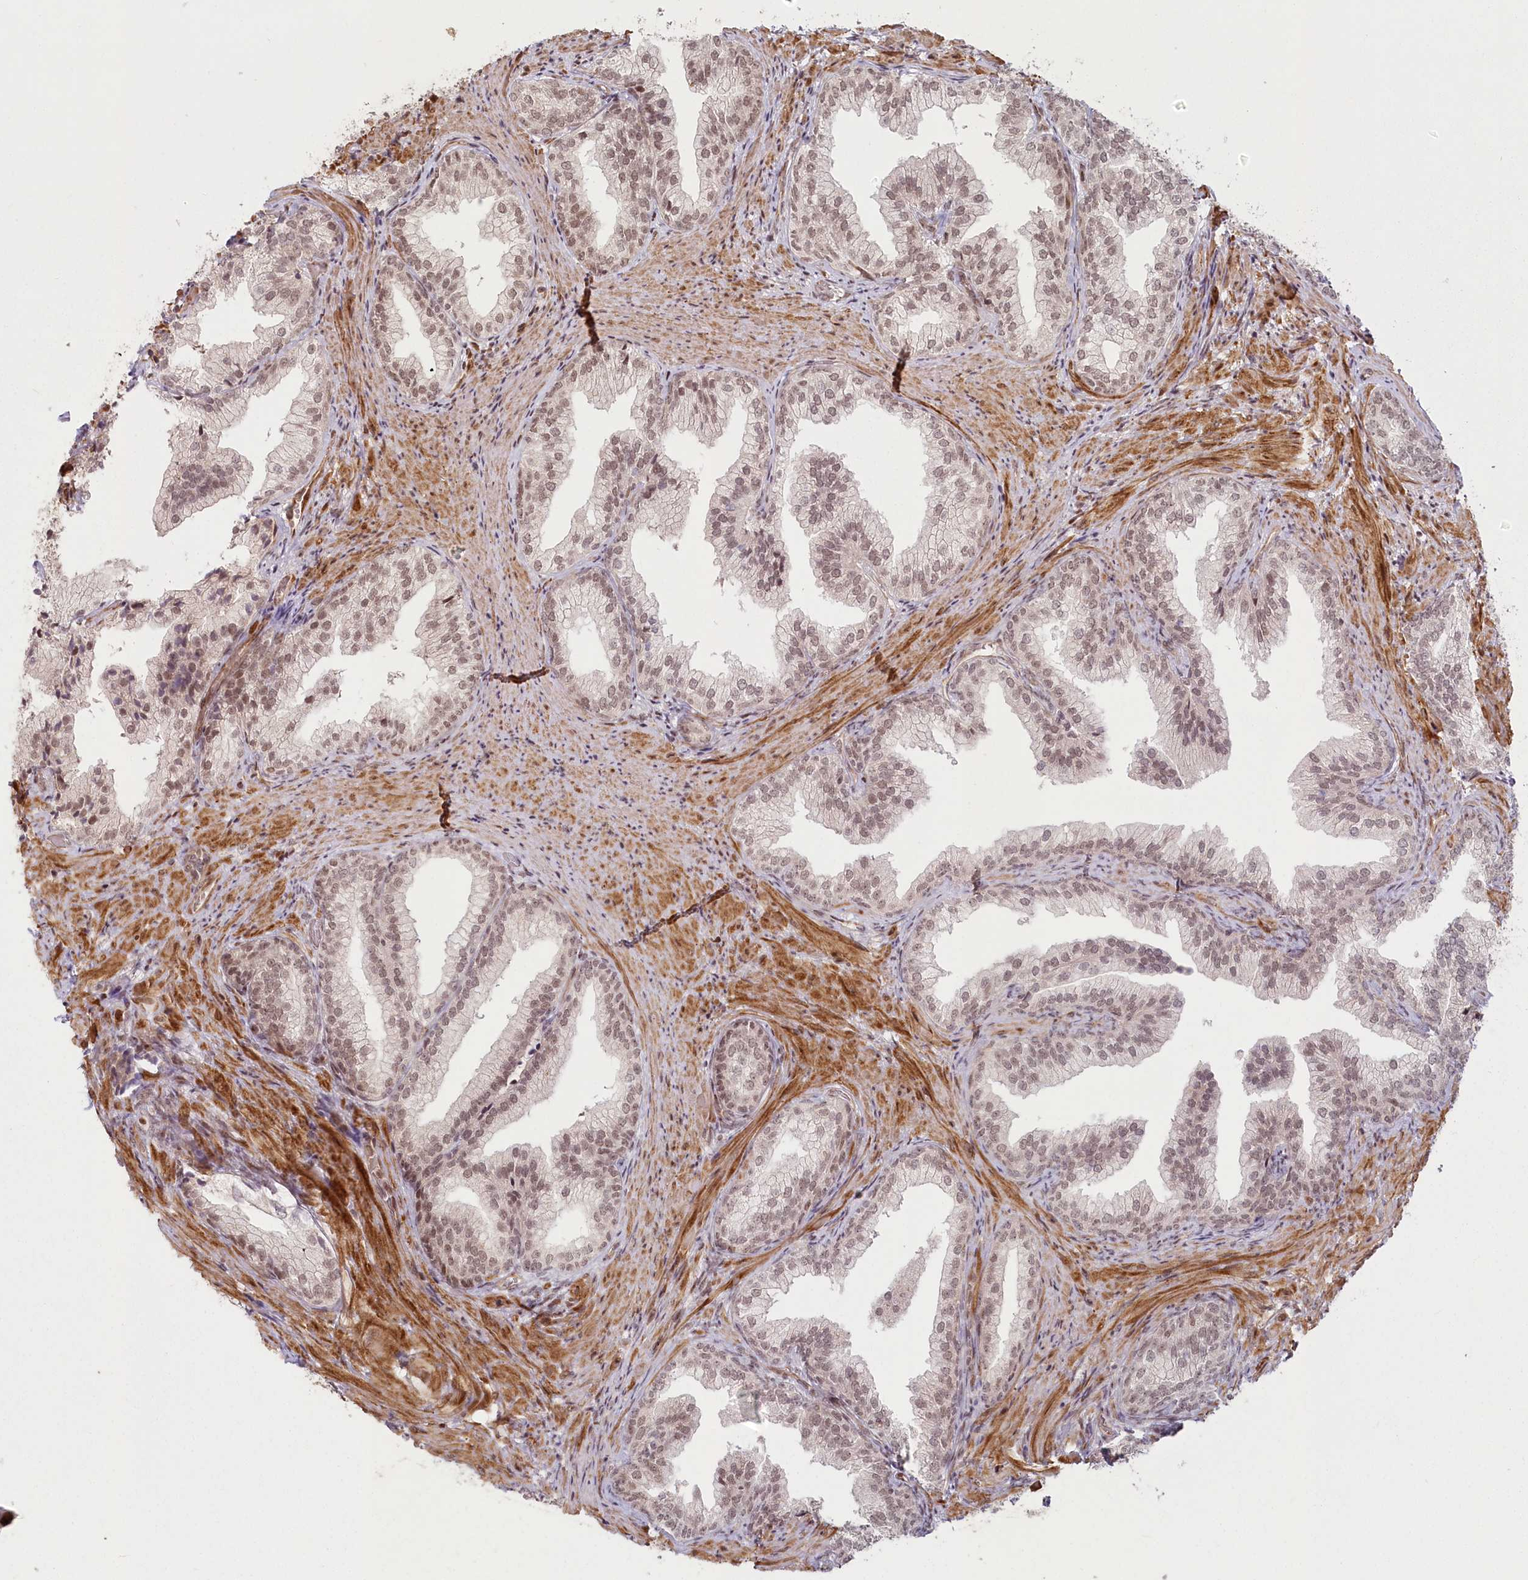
{"staining": {"intensity": "moderate", "quantity": "25%-75%", "location": "nuclear"}, "tissue": "prostate", "cell_type": "Glandular cells", "image_type": "normal", "snomed": [{"axis": "morphology", "description": "Normal tissue, NOS"}, {"axis": "topography", "description": "Prostate"}], "caption": "Immunohistochemistry (DAB) staining of unremarkable prostate reveals moderate nuclear protein staining in about 25%-75% of glandular cells. The staining is performed using DAB (3,3'-diaminobenzidine) brown chromogen to label protein expression. The nuclei are counter-stained blue using hematoxylin.", "gene": "FAM204A", "patient": {"sex": "male", "age": 76}}